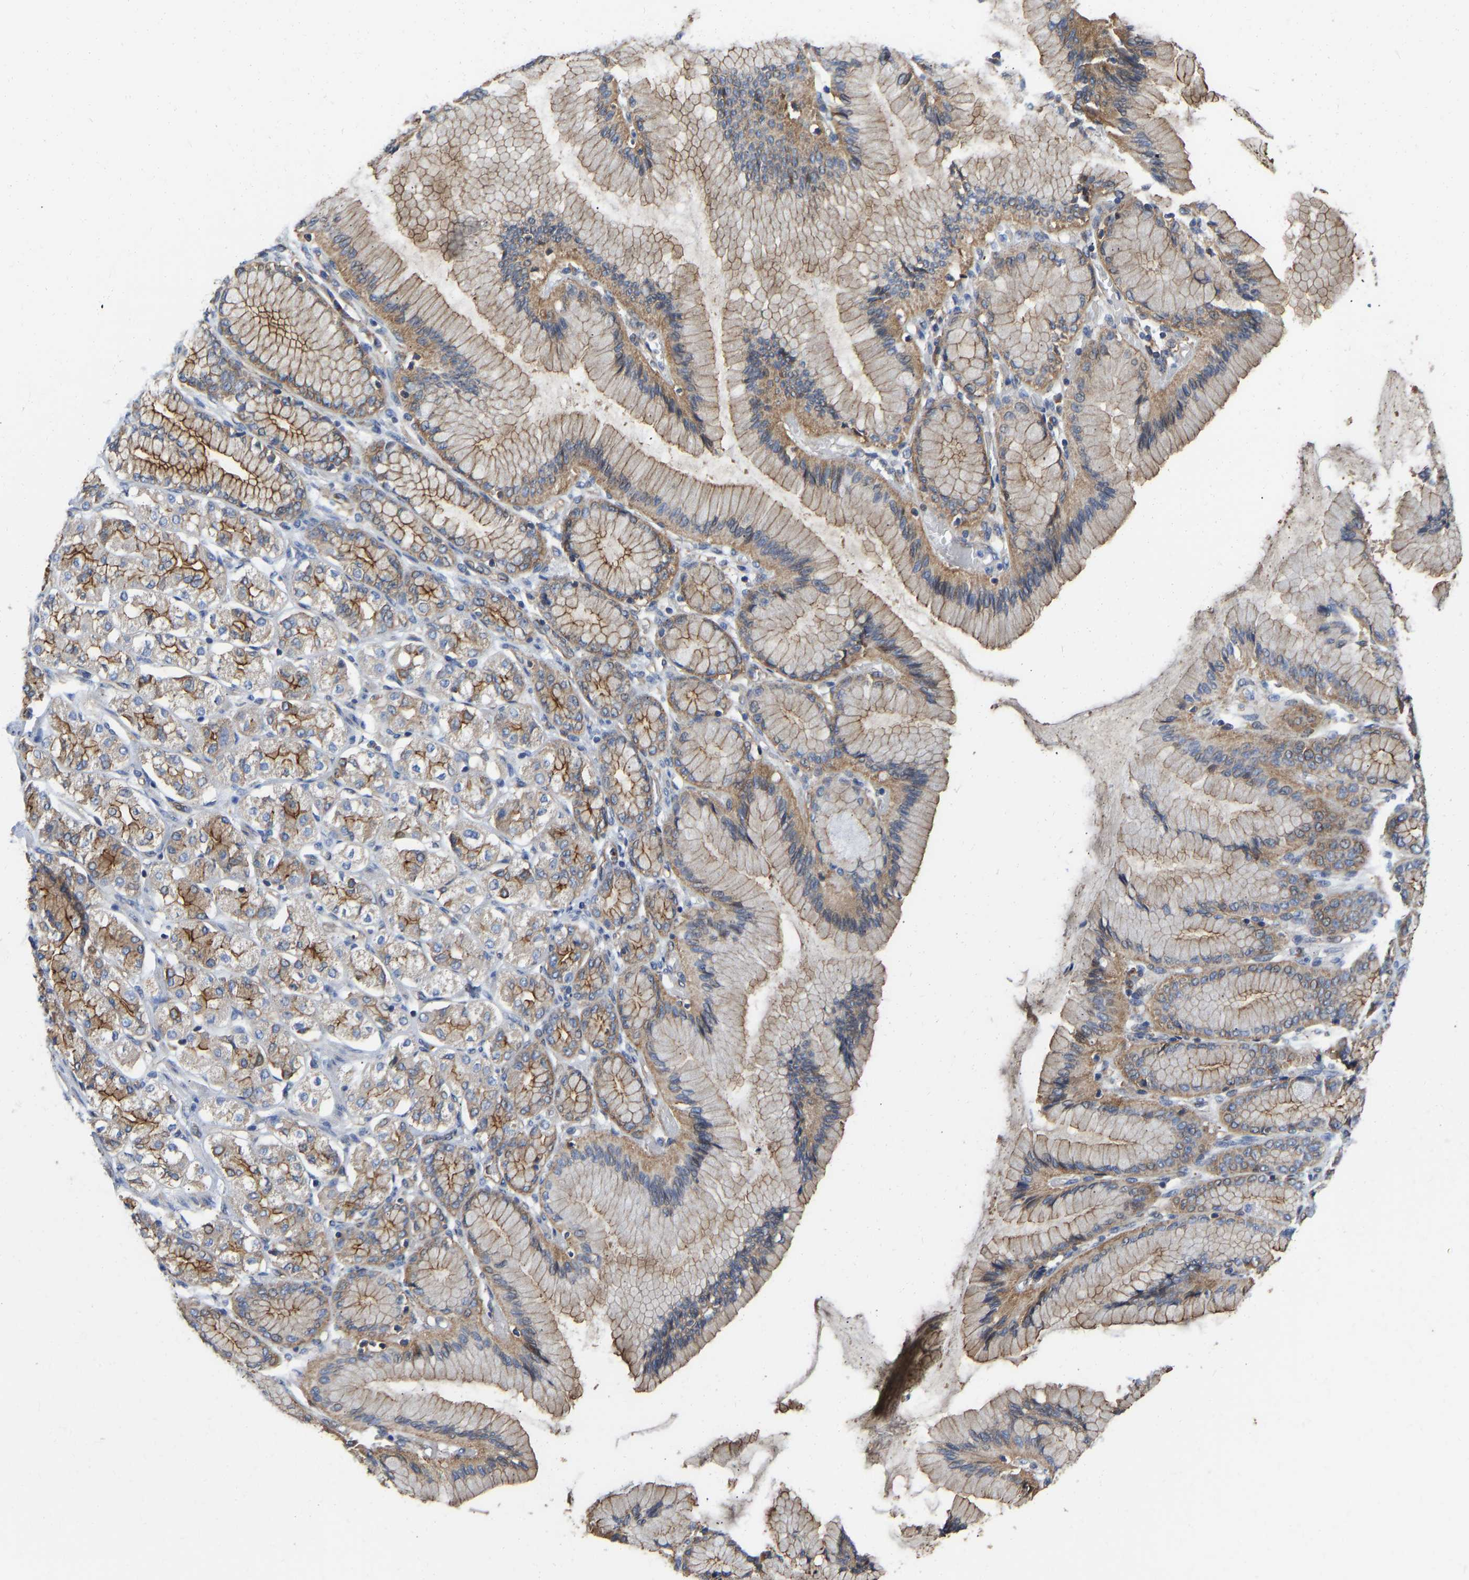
{"staining": {"intensity": "moderate", "quantity": "25%-75%", "location": "cytoplasmic/membranous"}, "tissue": "stomach cancer", "cell_type": "Tumor cells", "image_type": "cancer", "snomed": [{"axis": "morphology", "description": "Adenocarcinoma, NOS"}, {"axis": "topography", "description": "Stomach"}], "caption": "This is a photomicrograph of immunohistochemistry staining of stomach cancer (adenocarcinoma), which shows moderate positivity in the cytoplasmic/membranous of tumor cells.", "gene": "FLNB", "patient": {"sex": "female", "age": 65}}